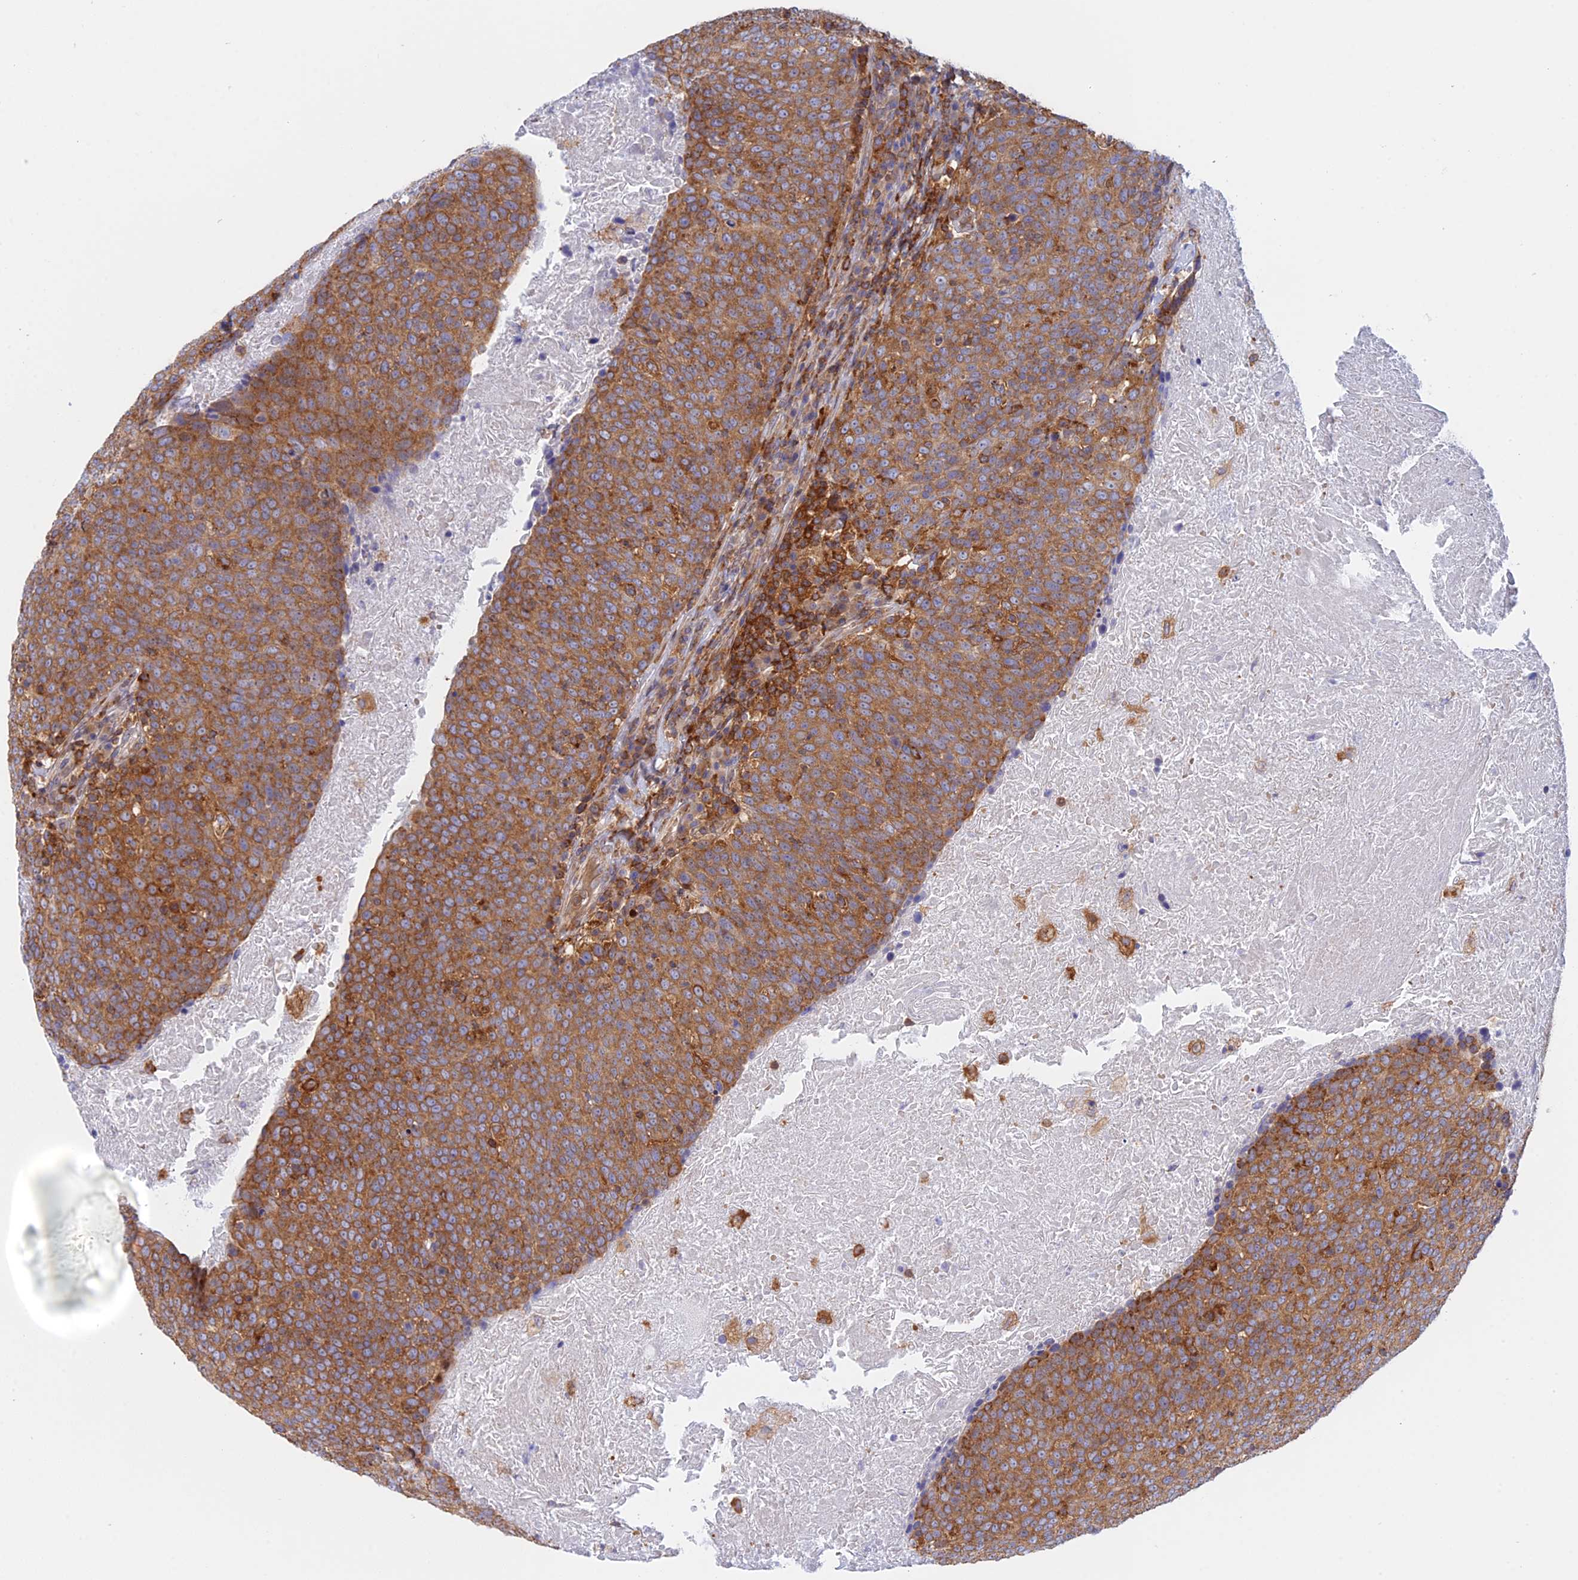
{"staining": {"intensity": "moderate", "quantity": ">75%", "location": "cytoplasmic/membranous"}, "tissue": "head and neck cancer", "cell_type": "Tumor cells", "image_type": "cancer", "snomed": [{"axis": "morphology", "description": "Squamous cell carcinoma, NOS"}, {"axis": "morphology", "description": "Squamous cell carcinoma, metastatic, NOS"}, {"axis": "topography", "description": "Lymph node"}, {"axis": "topography", "description": "Head-Neck"}], "caption": "Moderate cytoplasmic/membranous staining is identified in approximately >75% of tumor cells in head and neck cancer. (Stains: DAB (3,3'-diaminobenzidine) in brown, nuclei in blue, Microscopy: brightfield microscopy at high magnification).", "gene": "GMIP", "patient": {"sex": "male", "age": 62}}